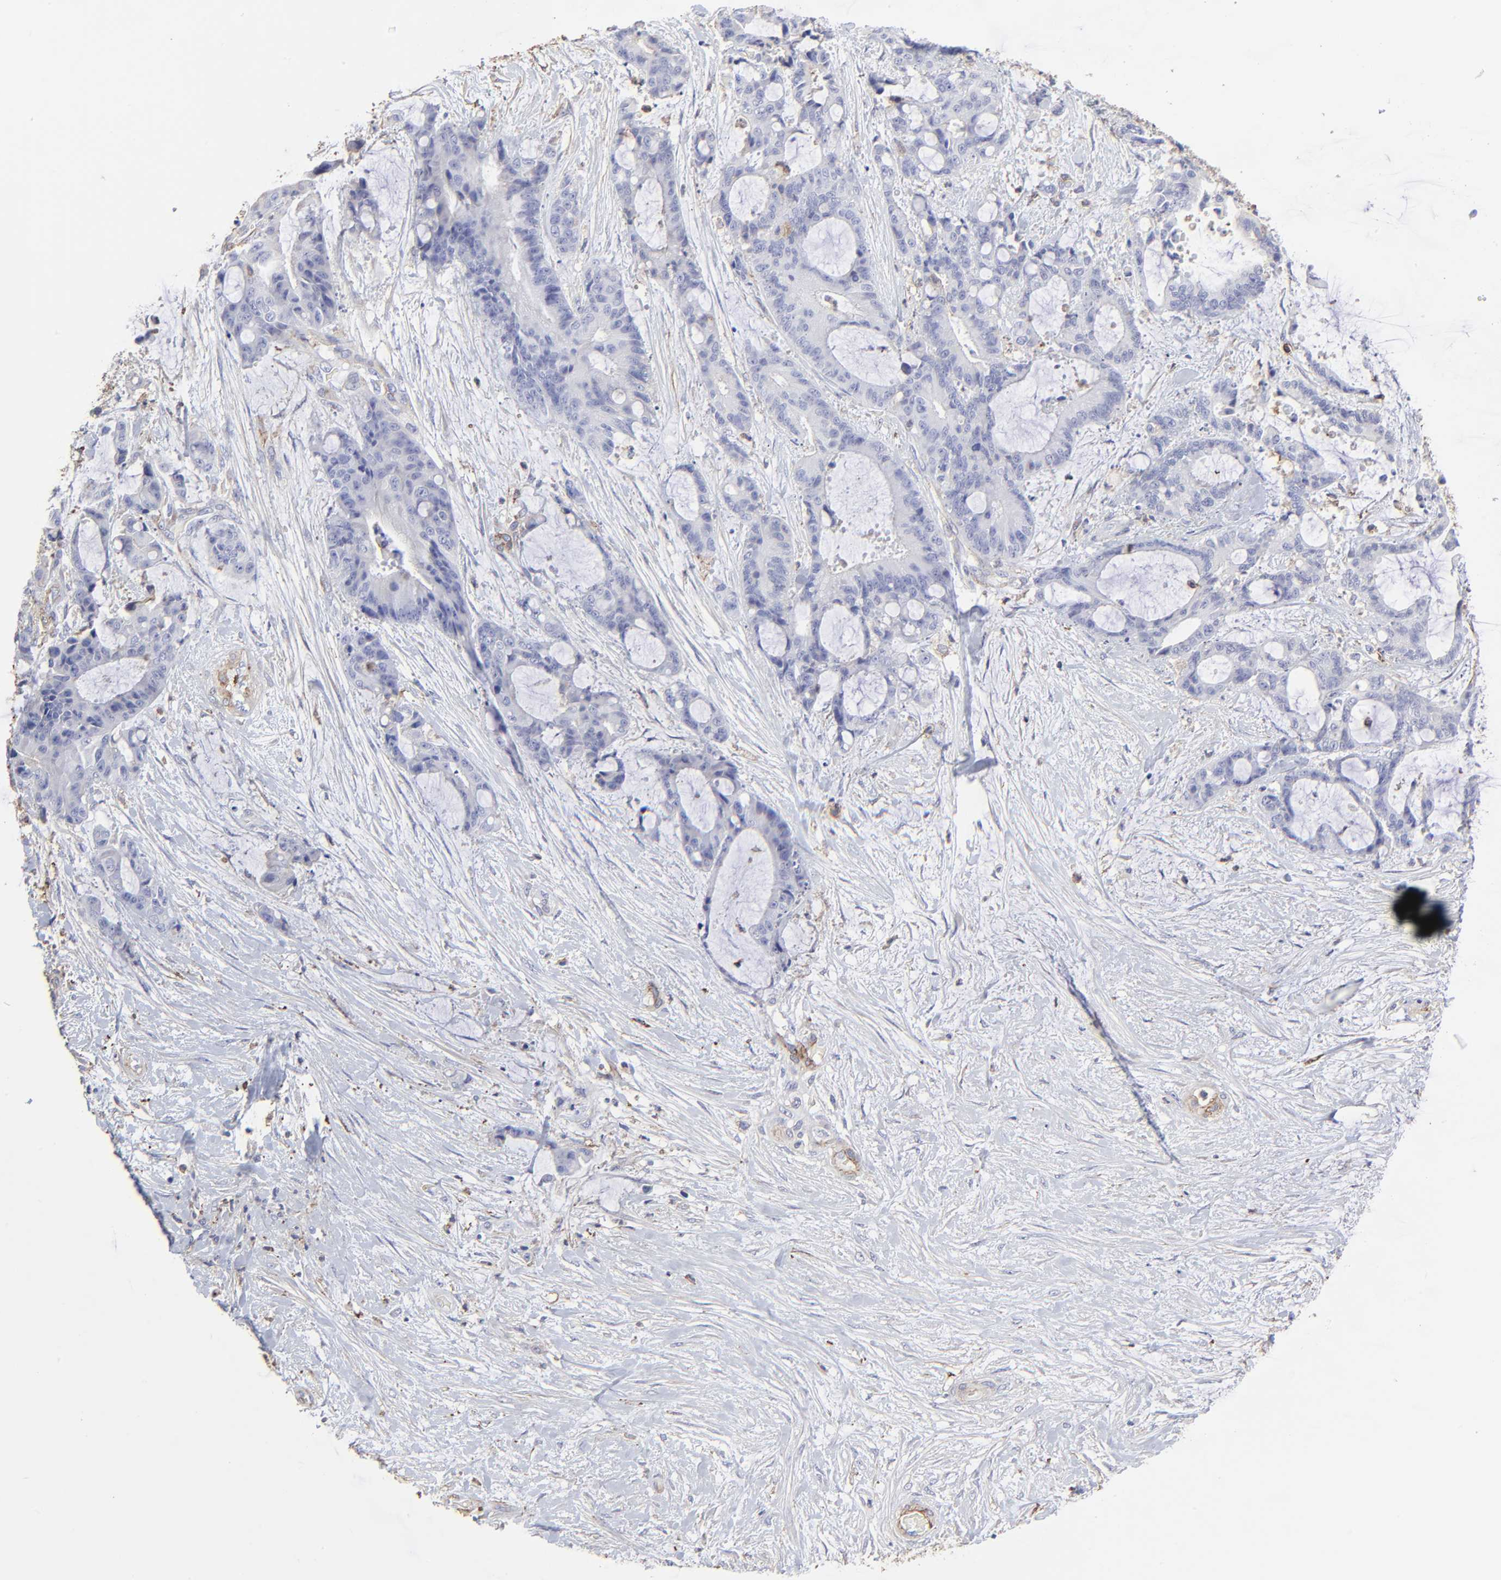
{"staining": {"intensity": "negative", "quantity": "none", "location": "none"}, "tissue": "liver cancer", "cell_type": "Tumor cells", "image_type": "cancer", "snomed": [{"axis": "morphology", "description": "Cholangiocarcinoma"}, {"axis": "topography", "description": "Liver"}], "caption": "The micrograph reveals no significant expression in tumor cells of liver cancer (cholangiocarcinoma).", "gene": "ANXA6", "patient": {"sex": "female", "age": 73}}